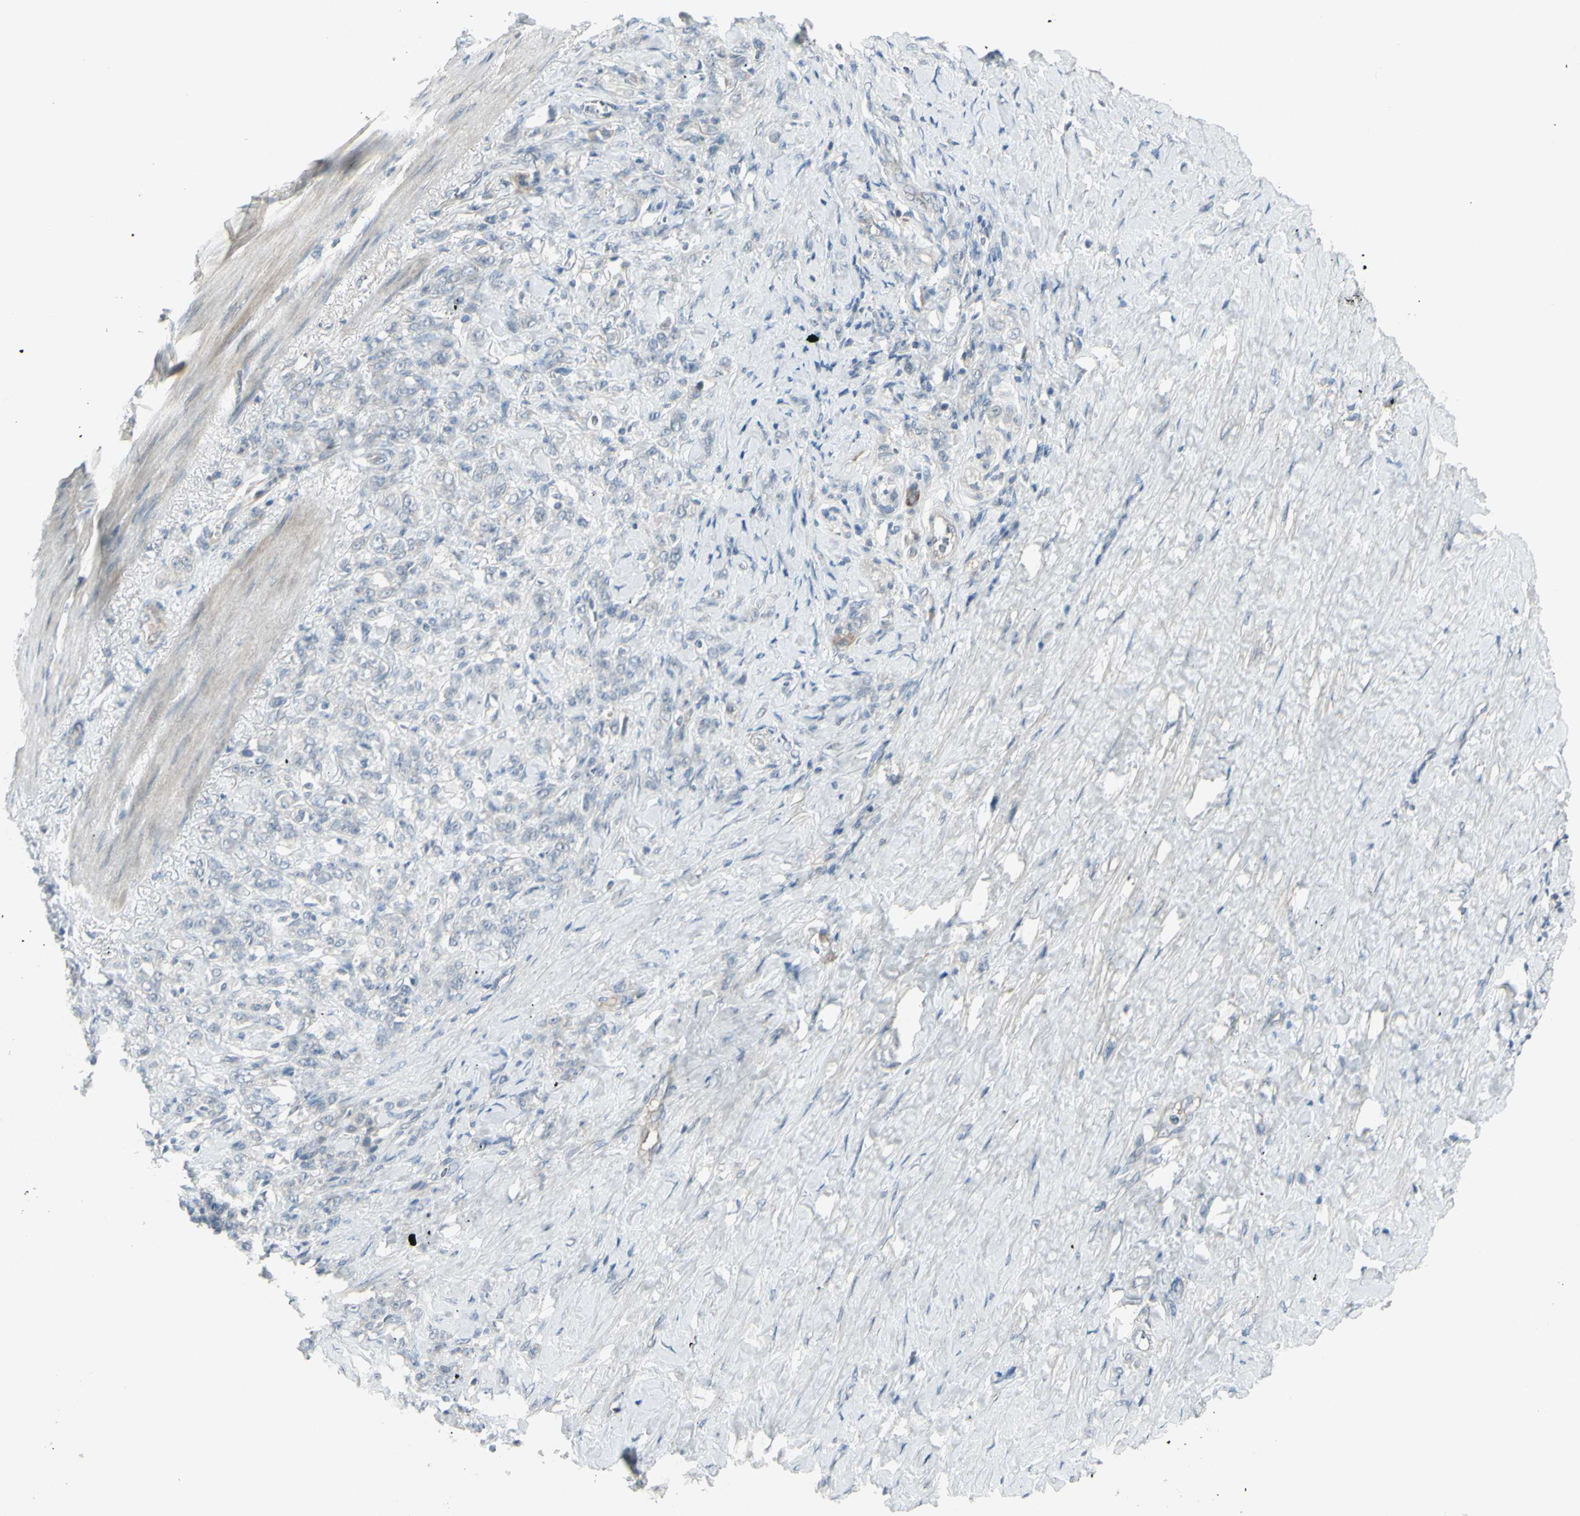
{"staining": {"intensity": "negative", "quantity": "none", "location": "none"}, "tissue": "stomach cancer", "cell_type": "Tumor cells", "image_type": "cancer", "snomed": [{"axis": "morphology", "description": "Adenocarcinoma, NOS"}, {"axis": "topography", "description": "Stomach"}], "caption": "High magnification brightfield microscopy of stomach adenocarcinoma stained with DAB (3,3'-diaminobenzidine) (brown) and counterstained with hematoxylin (blue): tumor cells show no significant staining. The staining is performed using DAB brown chromogen with nuclei counter-stained in using hematoxylin.", "gene": "SH3GL2", "patient": {"sex": "male", "age": 82}}